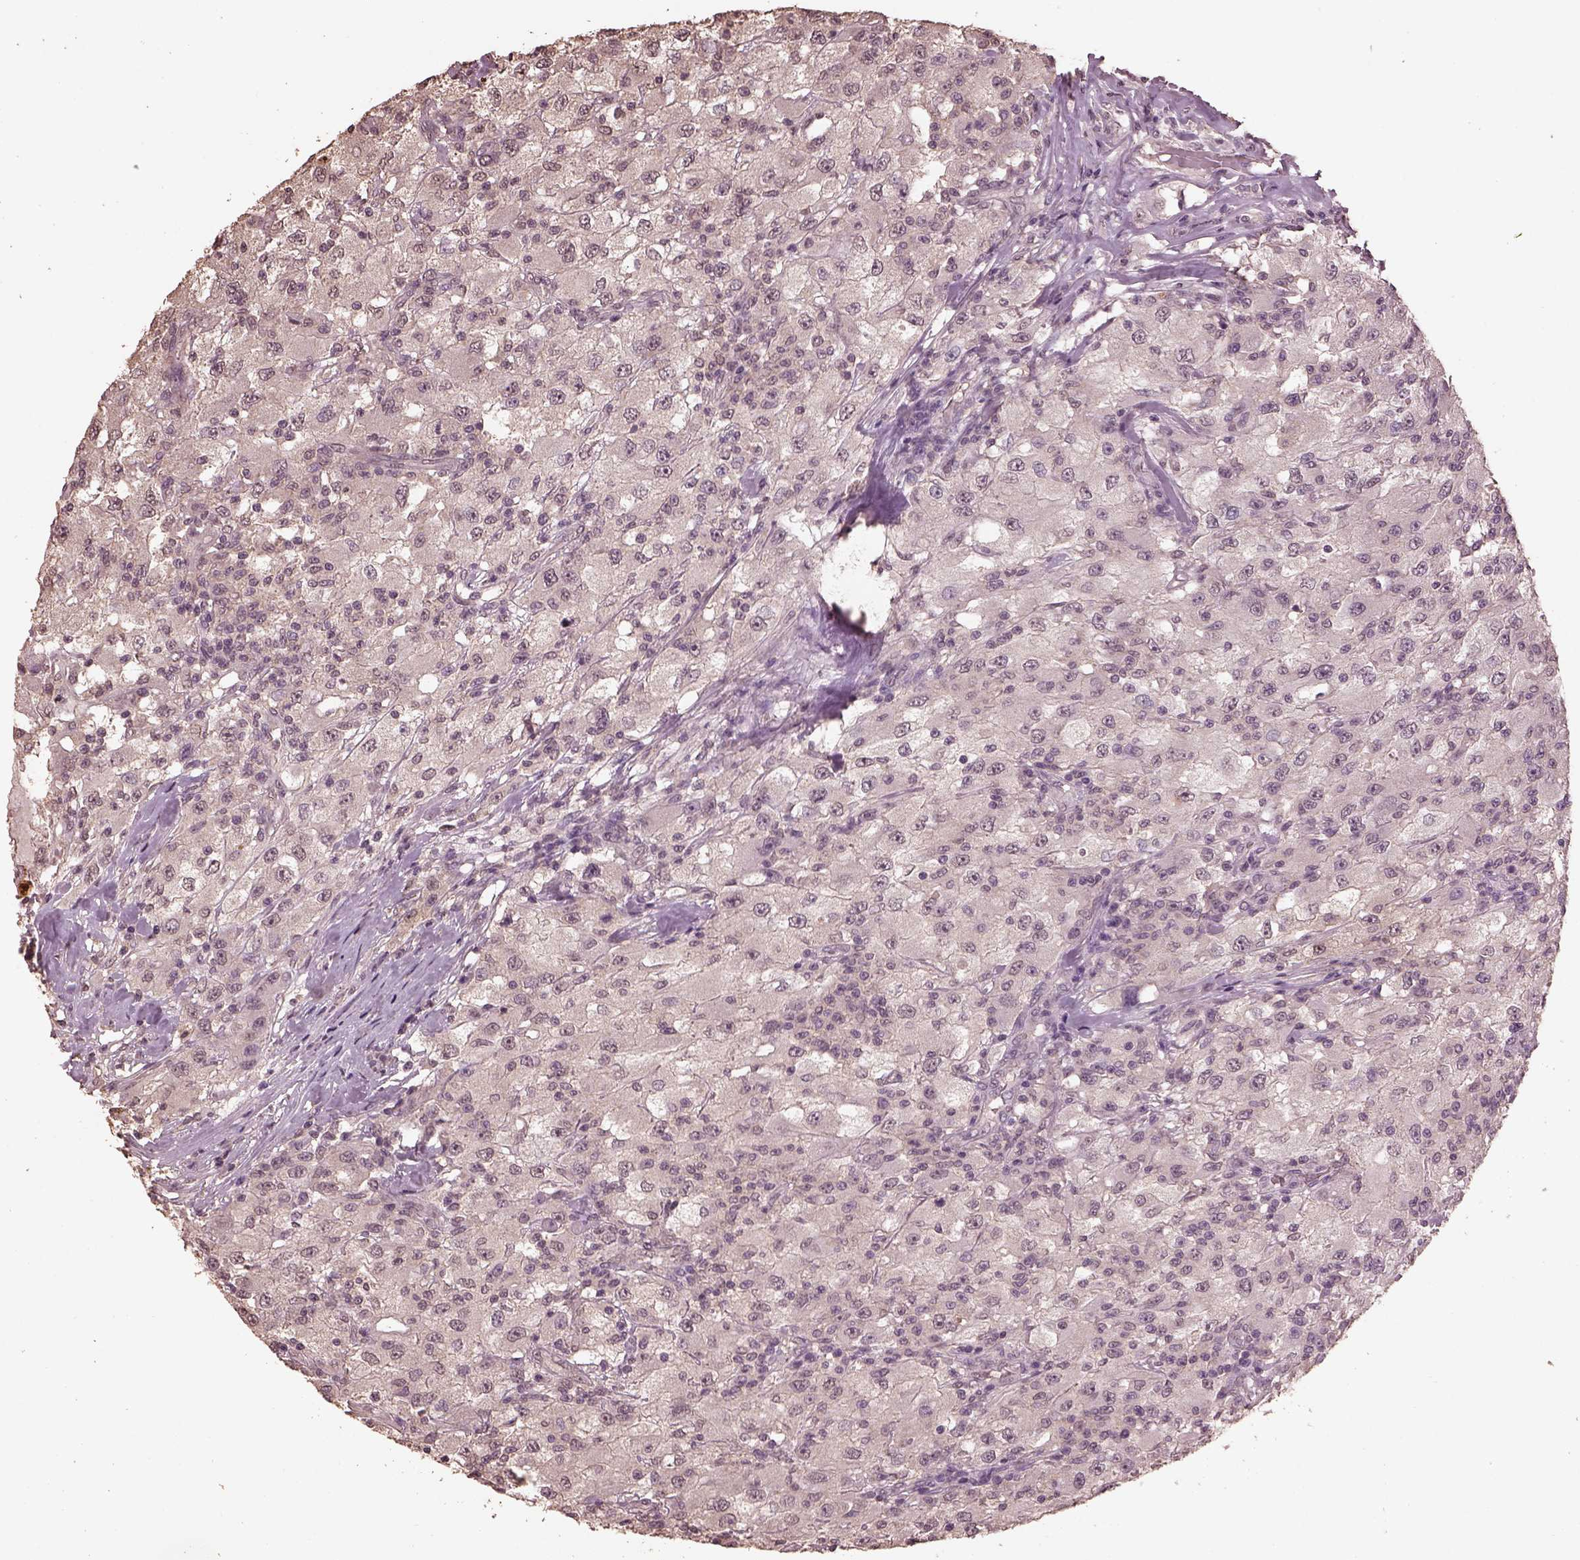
{"staining": {"intensity": "negative", "quantity": "none", "location": "none"}, "tissue": "renal cancer", "cell_type": "Tumor cells", "image_type": "cancer", "snomed": [{"axis": "morphology", "description": "Adenocarcinoma, NOS"}, {"axis": "topography", "description": "Kidney"}], "caption": "Image shows no protein expression in tumor cells of renal cancer tissue. The staining is performed using DAB (3,3'-diaminobenzidine) brown chromogen with nuclei counter-stained in using hematoxylin.", "gene": "CPT1C", "patient": {"sex": "female", "age": 67}}